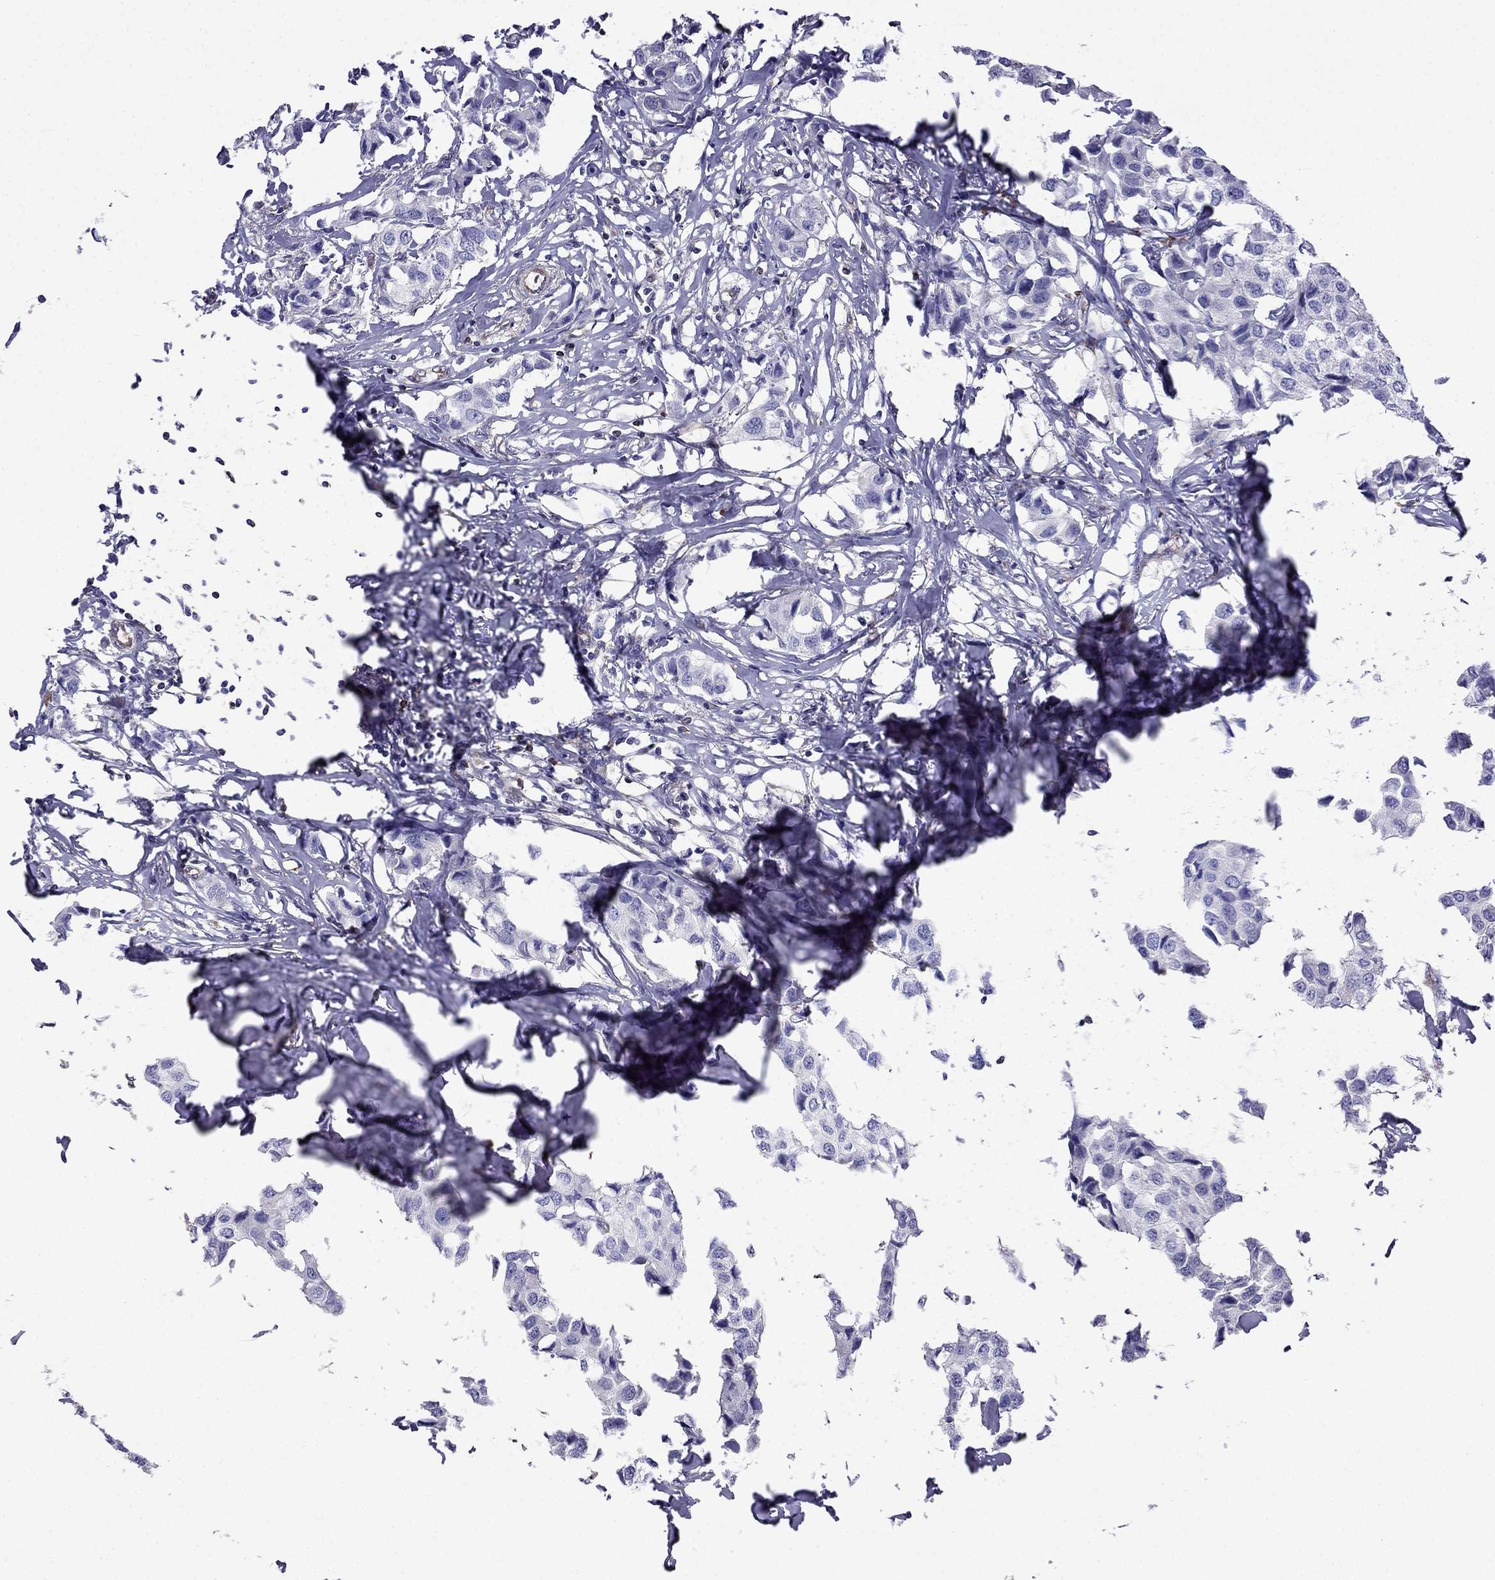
{"staining": {"intensity": "negative", "quantity": "none", "location": "none"}, "tissue": "breast cancer", "cell_type": "Tumor cells", "image_type": "cancer", "snomed": [{"axis": "morphology", "description": "Duct carcinoma"}, {"axis": "topography", "description": "Breast"}], "caption": "High power microscopy histopathology image of an immunohistochemistry (IHC) image of intraductal carcinoma (breast), revealing no significant positivity in tumor cells.", "gene": "GNAL", "patient": {"sex": "female", "age": 80}}